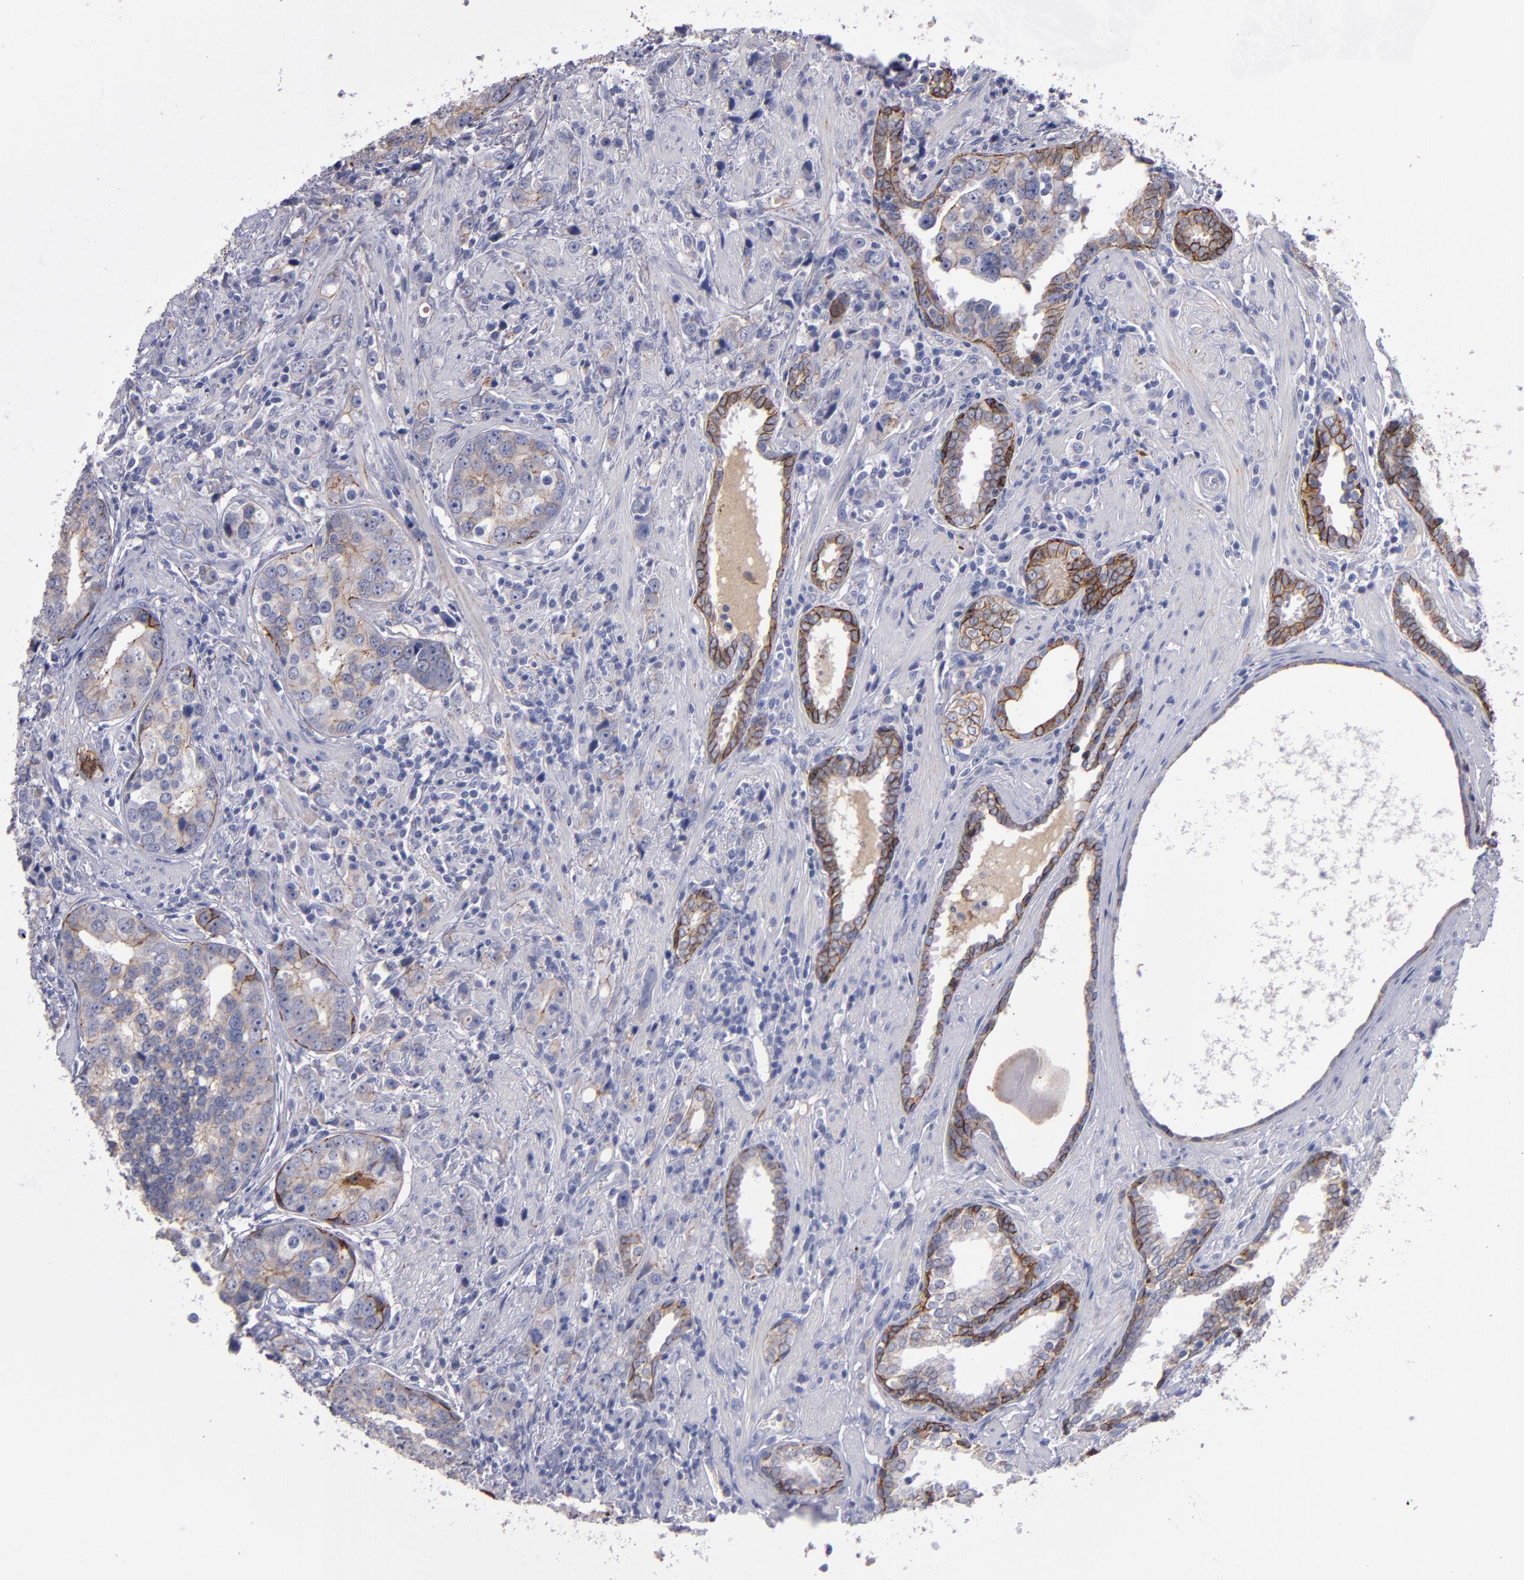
{"staining": {"intensity": "weak", "quantity": "<25%", "location": "cytoplasmic/membranous"}, "tissue": "prostate cancer", "cell_type": "Tumor cells", "image_type": "cancer", "snomed": [{"axis": "morphology", "description": "Adenocarcinoma, High grade"}, {"axis": "topography", "description": "Prostate"}], "caption": "Immunohistochemistry (IHC) micrograph of neoplastic tissue: human prostate adenocarcinoma (high-grade) stained with DAB (3,3'-diaminobenzidine) shows no significant protein staining in tumor cells.", "gene": "CDH3", "patient": {"sex": "male", "age": 71}}